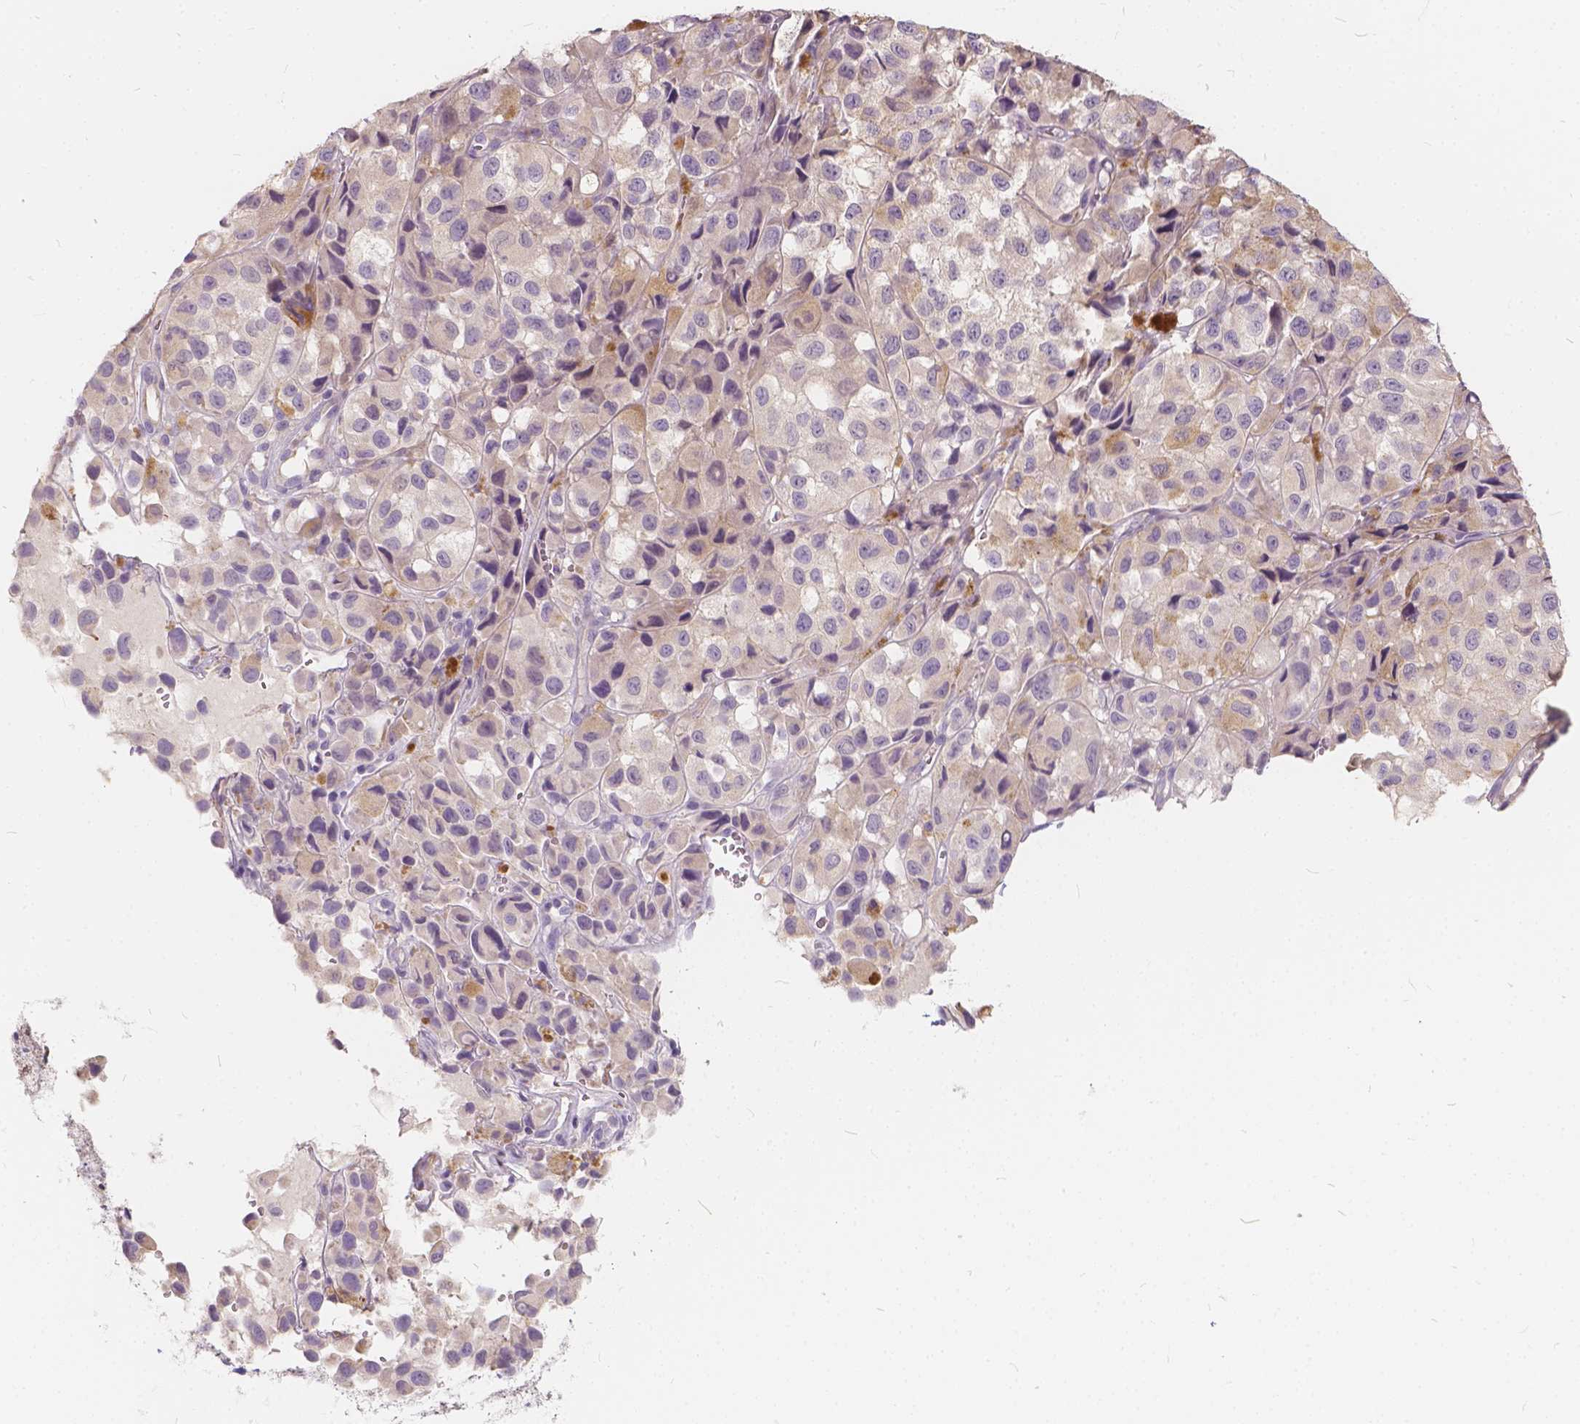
{"staining": {"intensity": "negative", "quantity": "none", "location": "none"}, "tissue": "melanoma", "cell_type": "Tumor cells", "image_type": "cancer", "snomed": [{"axis": "morphology", "description": "Malignant melanoma, NOS"}, {"axis": "topography", "description": "Skin"}], "caption": "Image shows no protein positivity in tumor cells of malignant melanoma tissue.", "gene": "KIAA0513", "patient": {"sex": "male", "age": 93}}